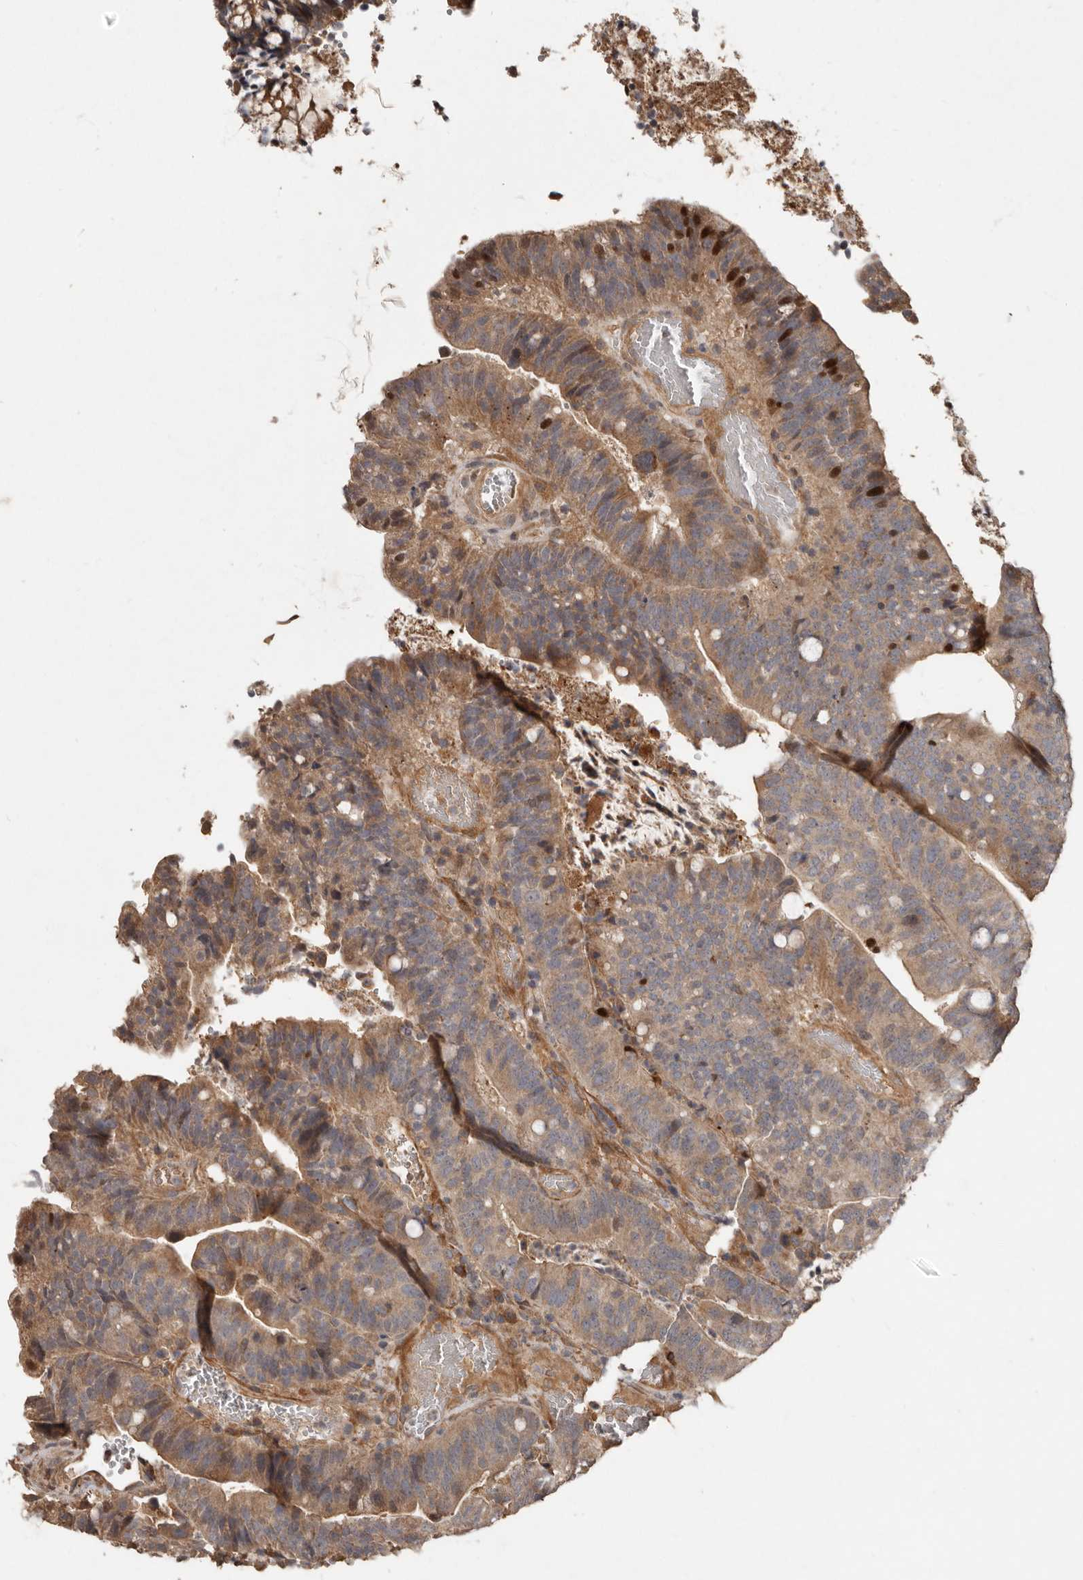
{"staining": {"intensity": "moderate", "quantity": "25%-75%", "location": "cytoplasmic/membranous,nuclear"}, "tissue": "colorectal cancer", "cell_type": "Tumor cells", "image_type": "cancer", "snomed": [{"axis": "morphology", "description": "Adenocarcinoma, NOS"}, {"axis": "topography", "description": "Colon"}], "caption": "A micrograph showing moderate cytoplasmic/membranous and nuclear positivity in about 25%-75% of tumor cells in colorectal cancer (adenocarcinoma), as visualized by brown immunohistochemical staining.", "gene": "KIF26B", "patient": {"sex": "female", "age": 66}}